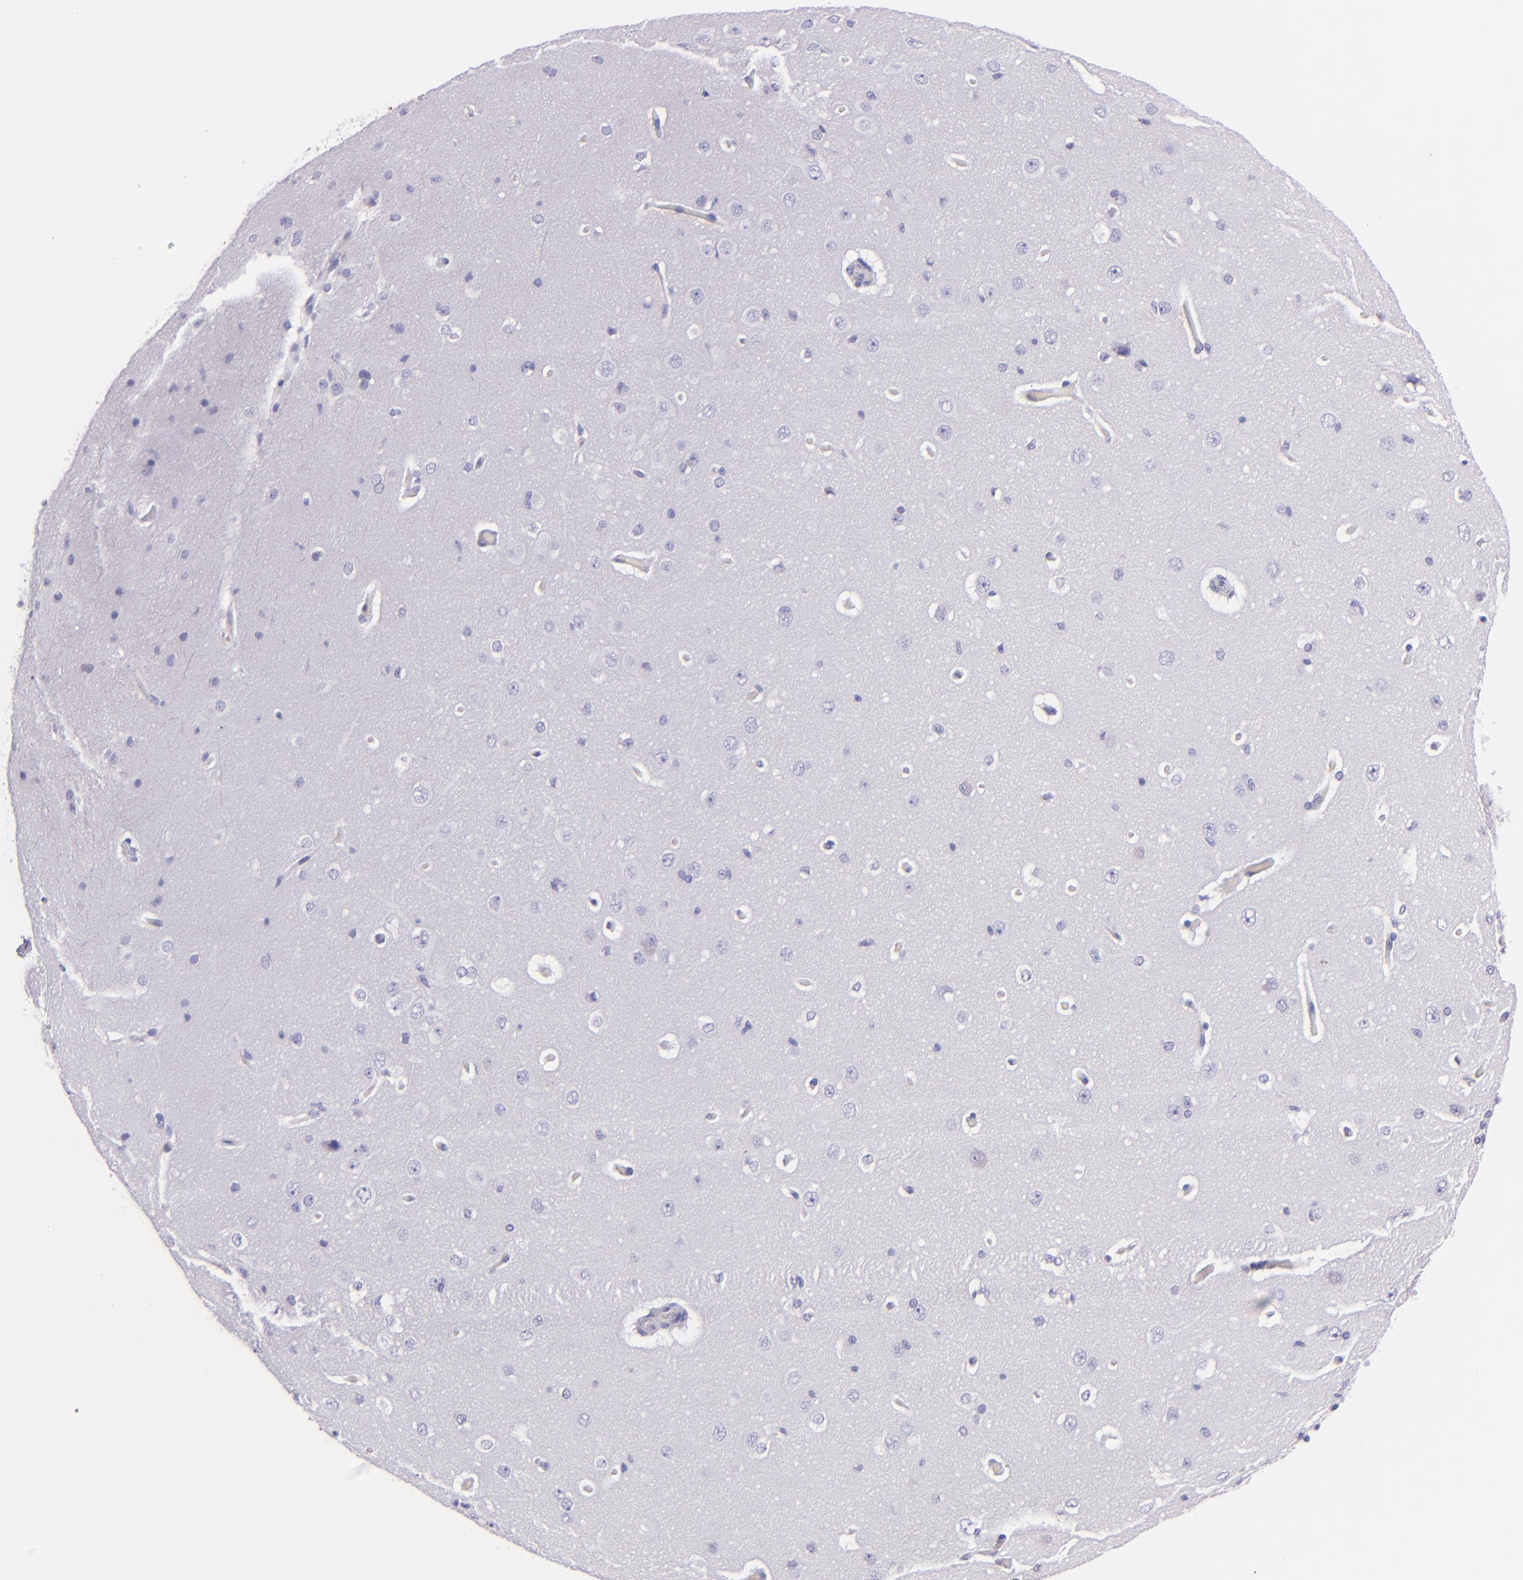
{"staining": {"intensity": "negative", "quantity": "none", "location": "none"}, "tissue": "cerebral cortex", "cell_type": "Endothelial cells", "image_type": "normal", "snomed": [{"axis": "morphology", "description": "Normal tissue, NOS"}, {"axis": "topography", "description": "Cerebral cortex"}], "caption": "An immunohistochemistry photomicrograph of unremarkable cerebral cortex is shown. There is no staining in endothelial cells of cerebral cortex.", "gene": "MUC5AC", "patient": {"sex": "female", "age": 45}}